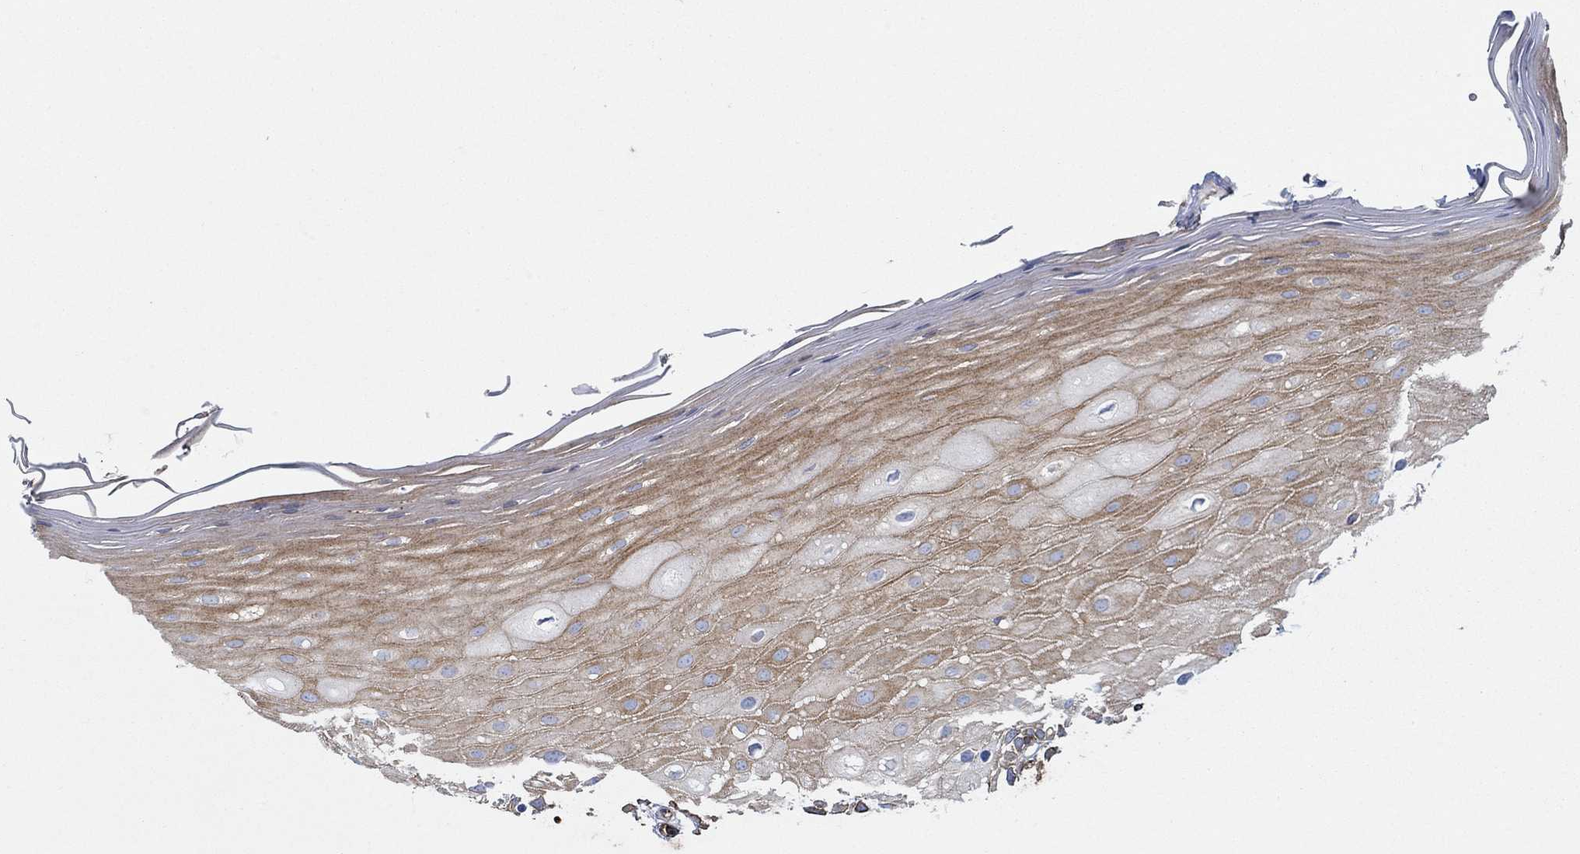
{"staining": {"intensity": "moderate", "quantity": "25%-75%", "location": "cytoplasmic/membranous"}, "tissue": "oral mucosa", "cell_type": "Squamous epithelial cells", "image_type": "normal", "snomed": [{"axis": "morphology", "description": "Normal tissue, NOS"}, {"axis": "morphology", "description": "Squamous cell carcinoma, NOS"}, {"axis": "topography", "description": "Oral tissue"}, {"axis": "topography", "description": "Head-Neck"}], "caption": "A medium amount of moderate cytoplasmic/membranous expression is seen in about 25%-75% of squamous epithelial cells in benign oral mucosa.", "gene": "STC2", "patient": {"sex": "female", "age": 75}}